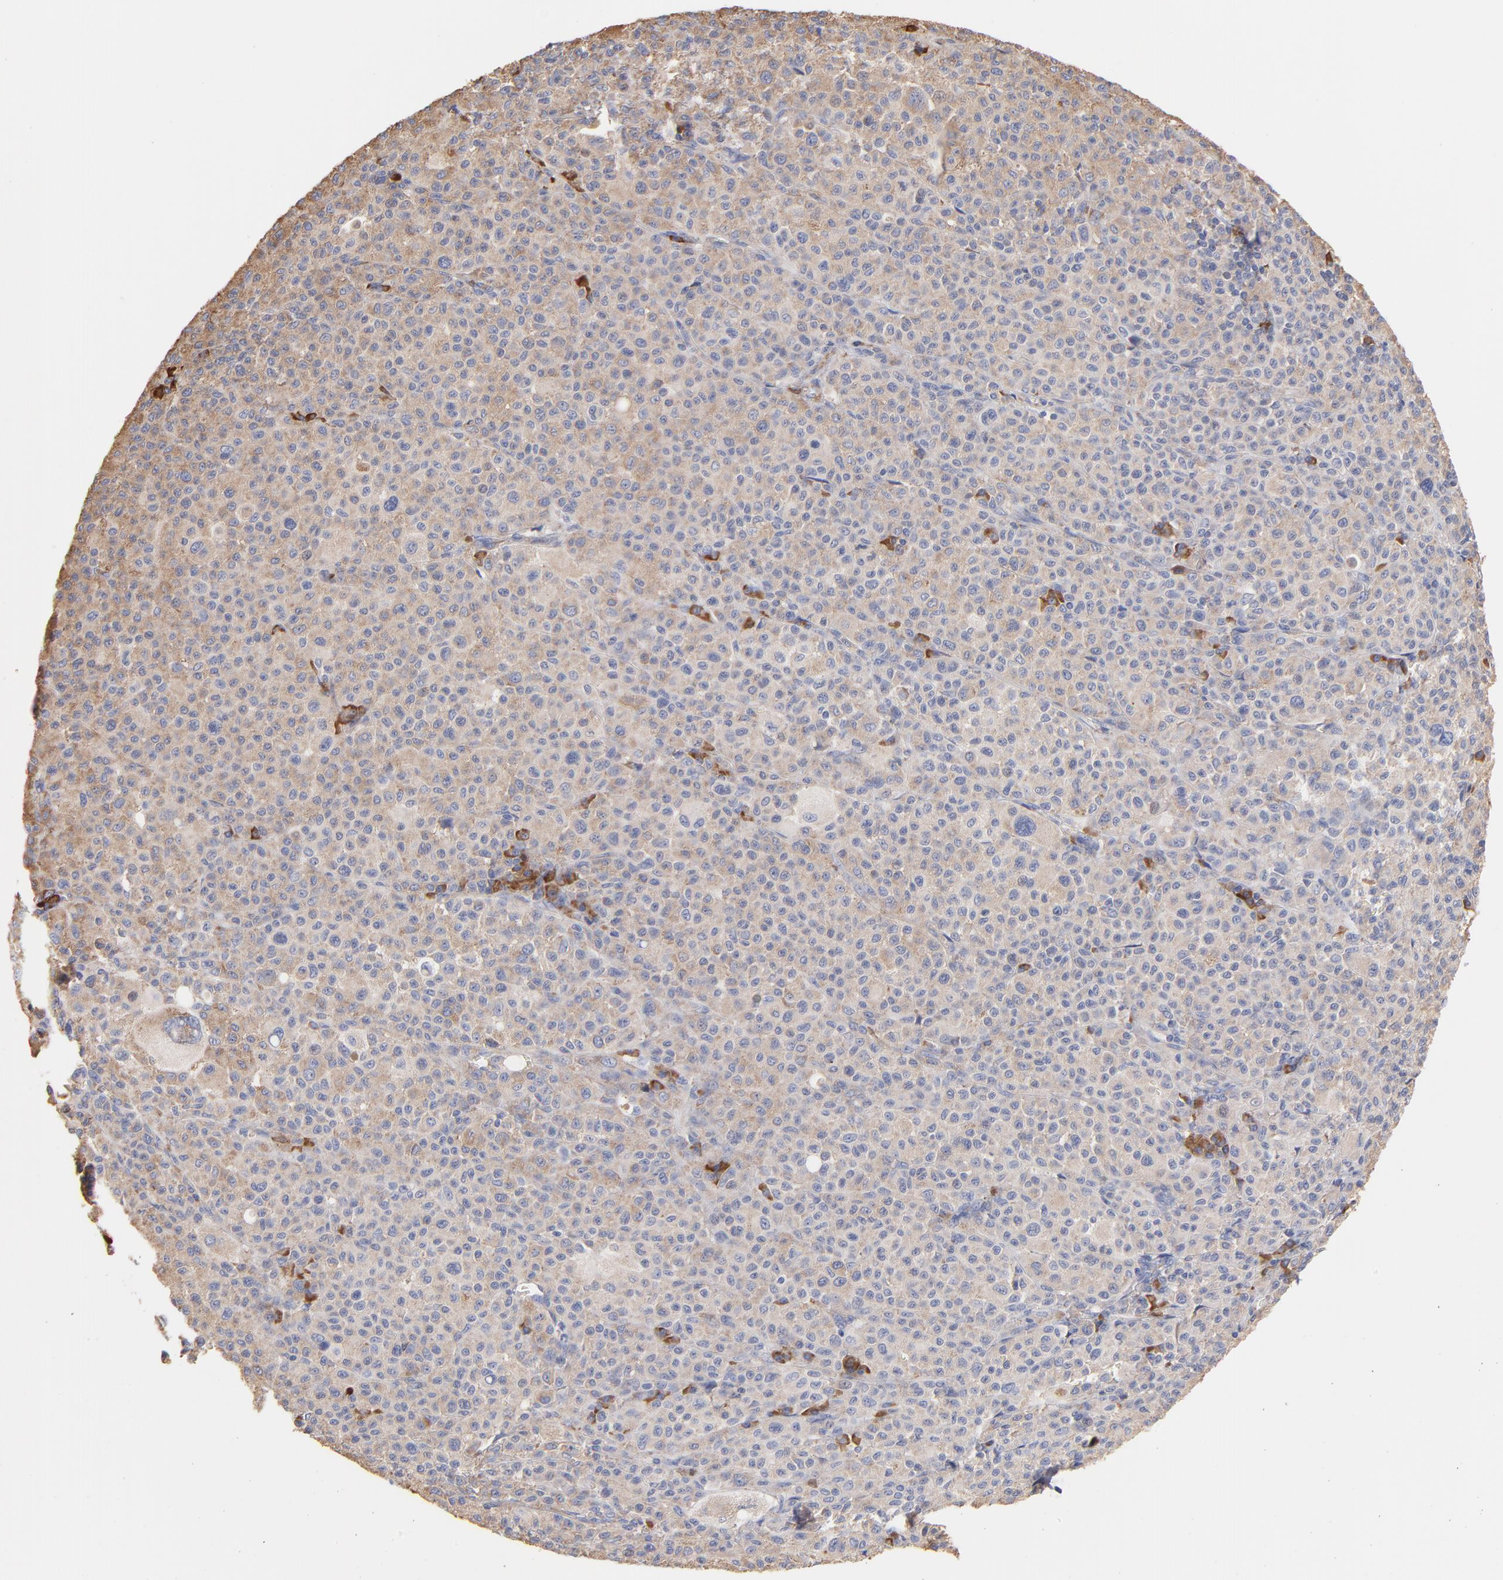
{"staining": {"intensity": "weak", "quantity": "<25%", "location": "cytoplasmic/membranous"}, "tissue": "melanoma", "cell_type": "Tumor cells", "image_type": "cancer", "snomed": [{"axis": "morphology", "description": "Malignant melanoma, Metastatic site"}, {"axis": "topography", "description": "Skin"}], "caption": "A histopathology image of melanoma stained for a protein reveals no brown staining in tumor cells.", "gene": "RPL9", "patient": {"sex": "female", "age": 74}}